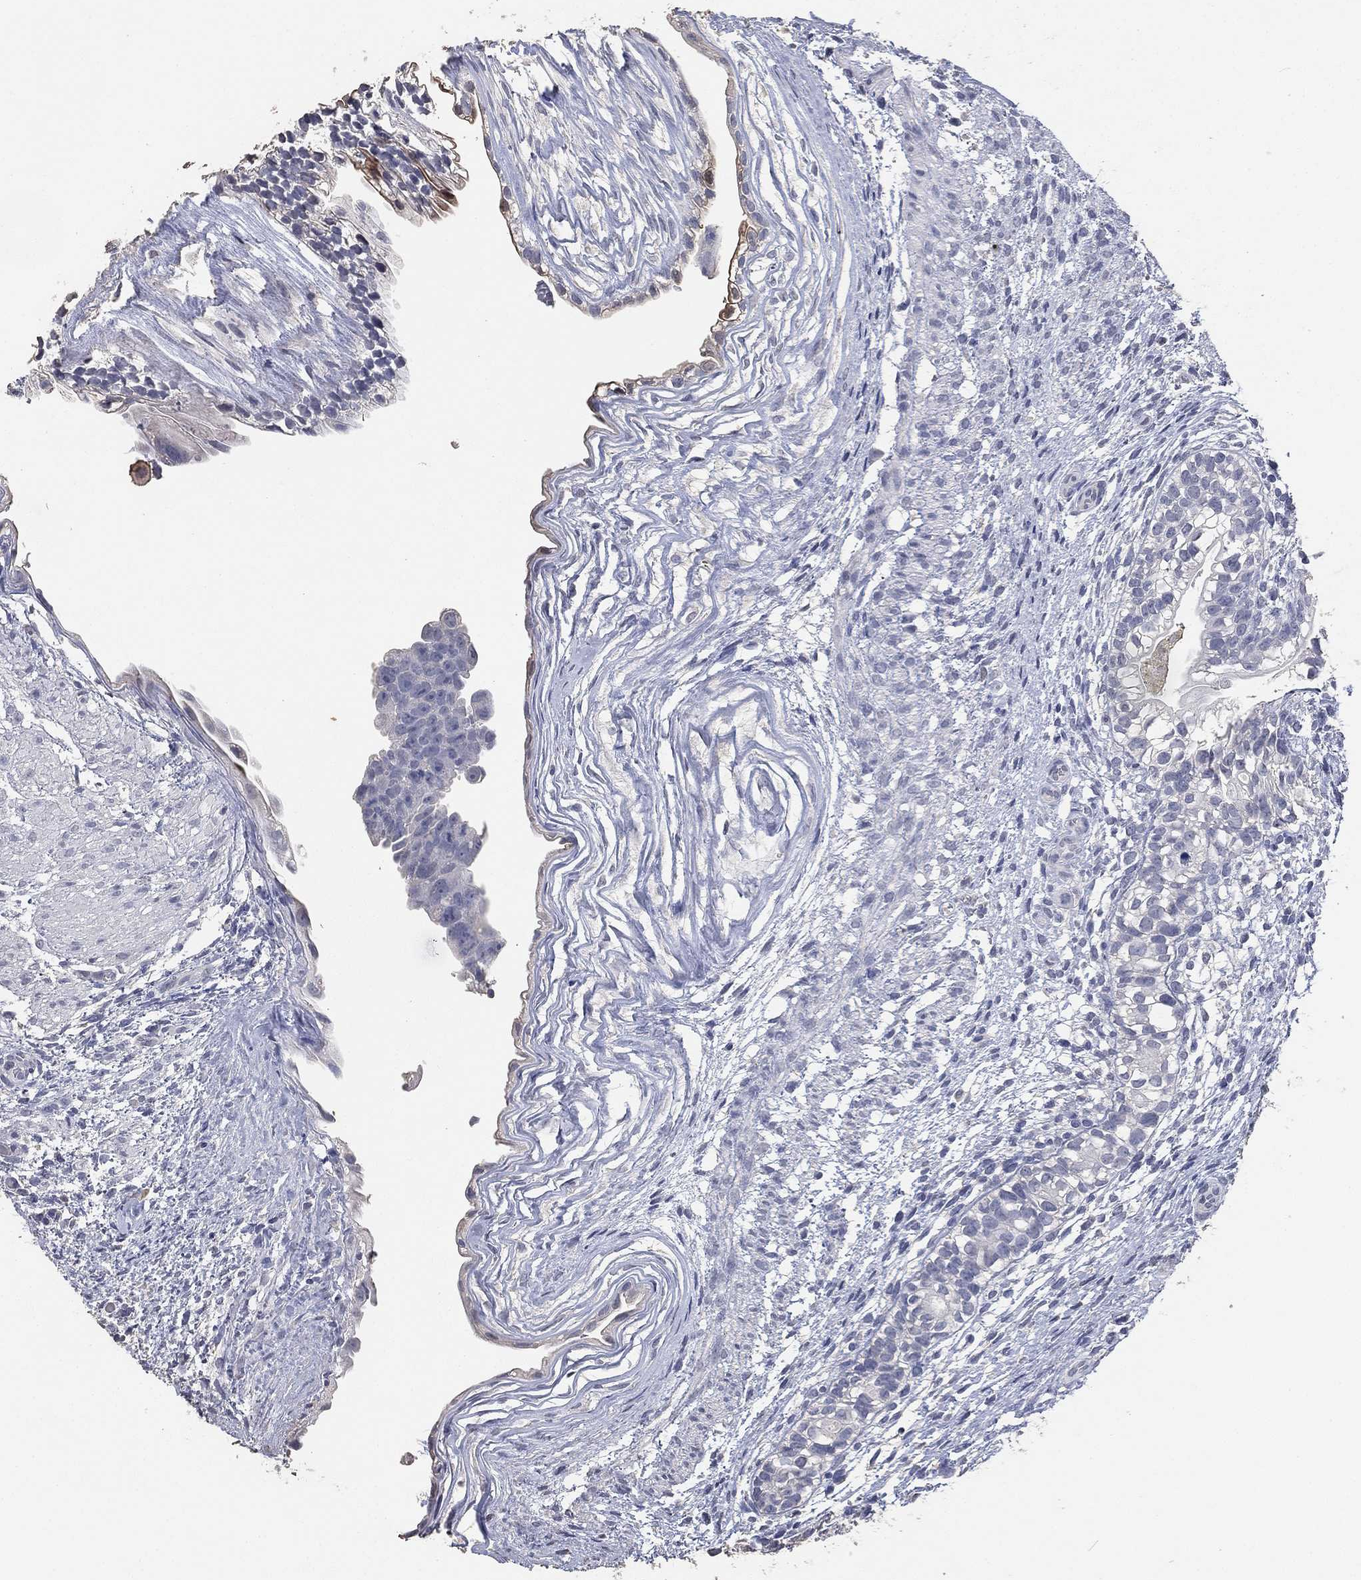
{"staining": {"intensity": "negative", "quantity": "none", "location": "none"}, "tissue": "testis cancer", "cell_type": "Tumor cells", "image_type": "cancer", "snomed": [{"axis": "morphology", "description": "Normal tissue, NOS"}, {"axis": "morphology", "description": "Carcinoma, Embryonal, NOS"}, {"axis": "topography", "description": "Testis"}, {"axis": "topography", "description": "Epididymis"}], "caption": "Photomicrograph shows no significant protein staining in tumor cells of testis embryonal carcinoma.", "gene": "DSG1", "patient": {"sex": "male", "age": 24}}